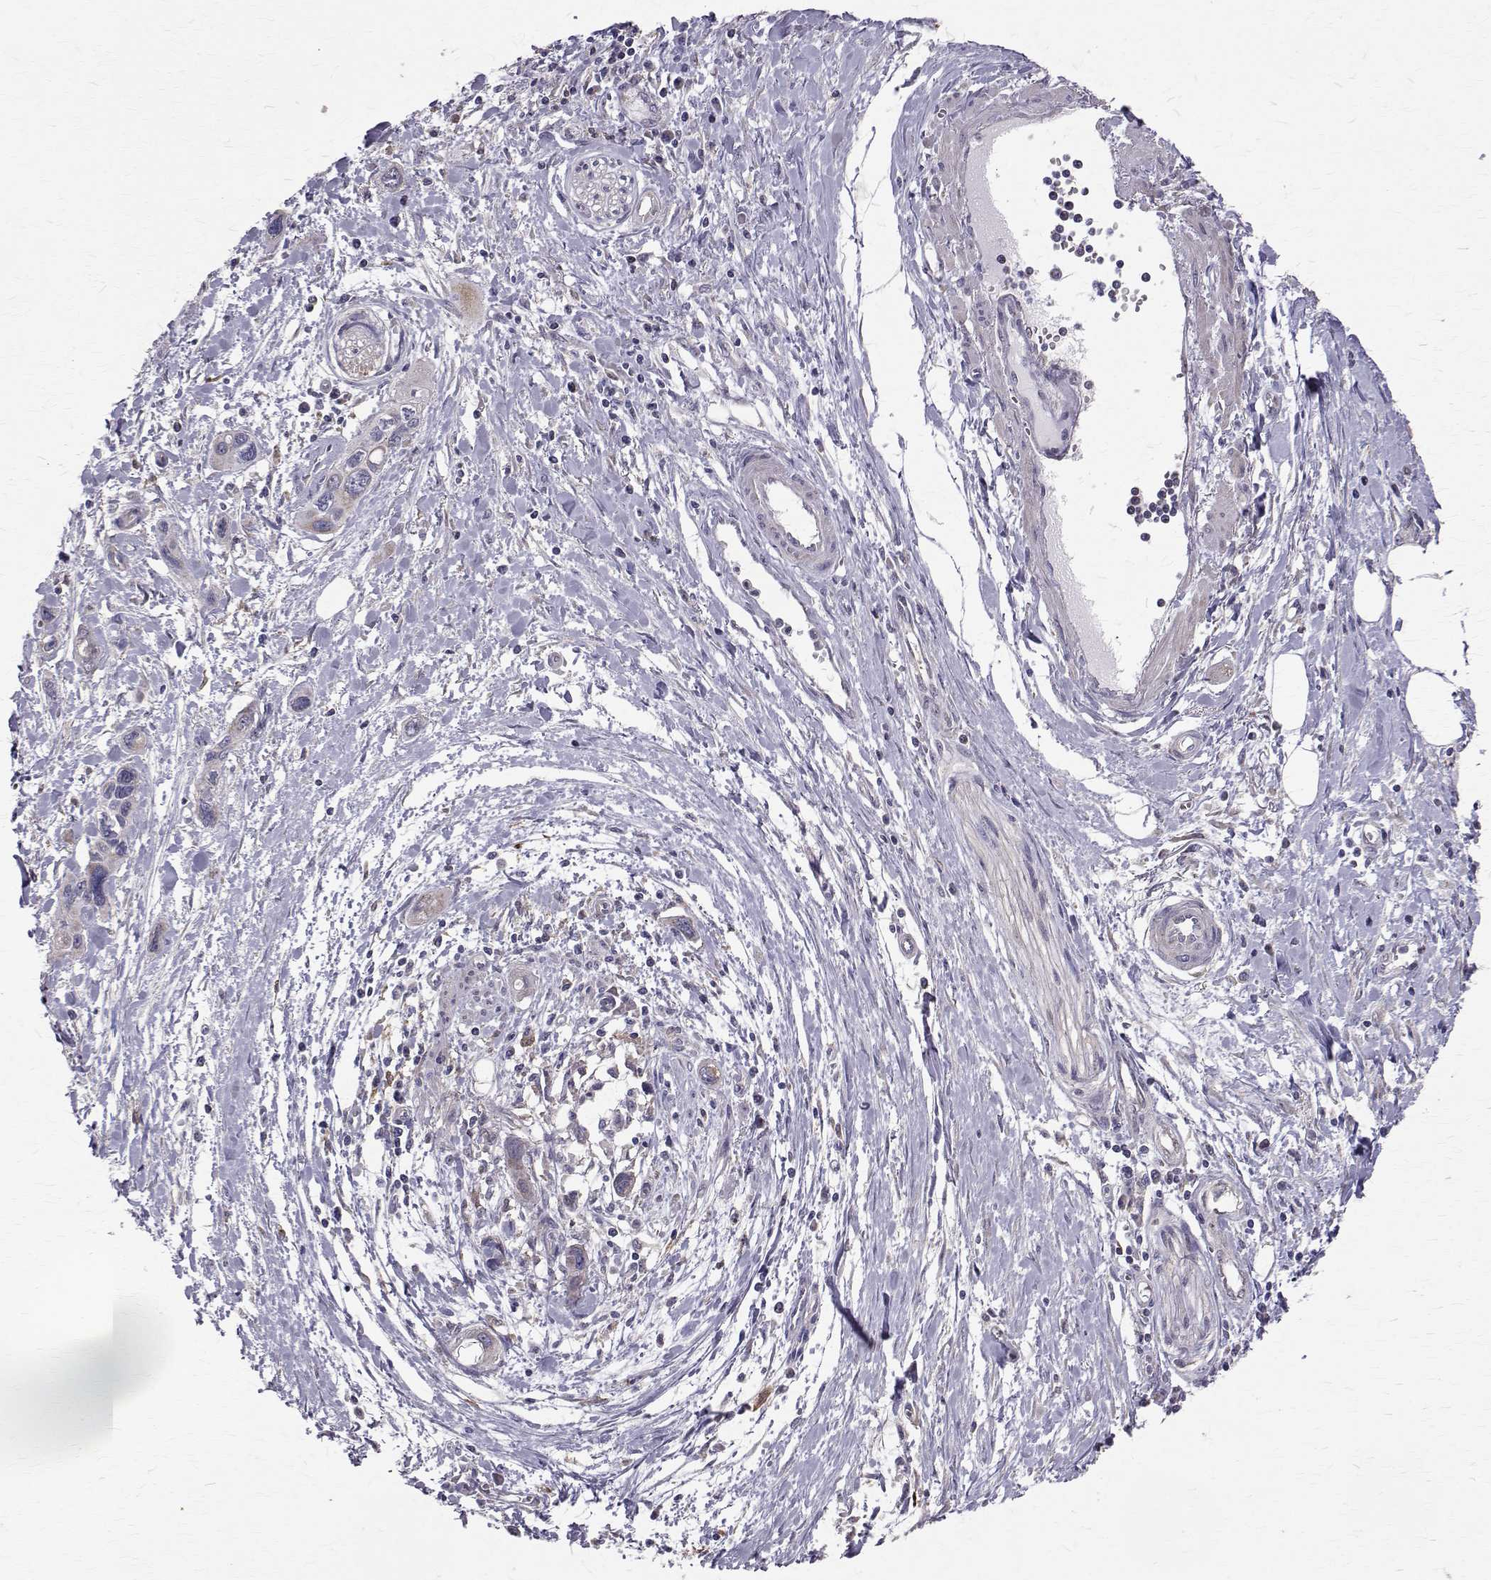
{"staining": {"intensity": "negative", "quantity": "none", "location": "none"}, "tissue": "pancreatic cancer", "cell_type": "Tumor cells", "image_type": "cancer", "snomed": [{"axis": "morphology", "description": "Adenocarcinoma, NOS"}, {"axis": "topography", "description": "Pancreas"}], "caption": "Adenocarcinoma (pancreatic) stained for a protein using immunohistochemistry (IHC) demonstrates no expression tumor cells.", "gene": "CCDC89", "patient": {"sex": "male", "age": 60}}